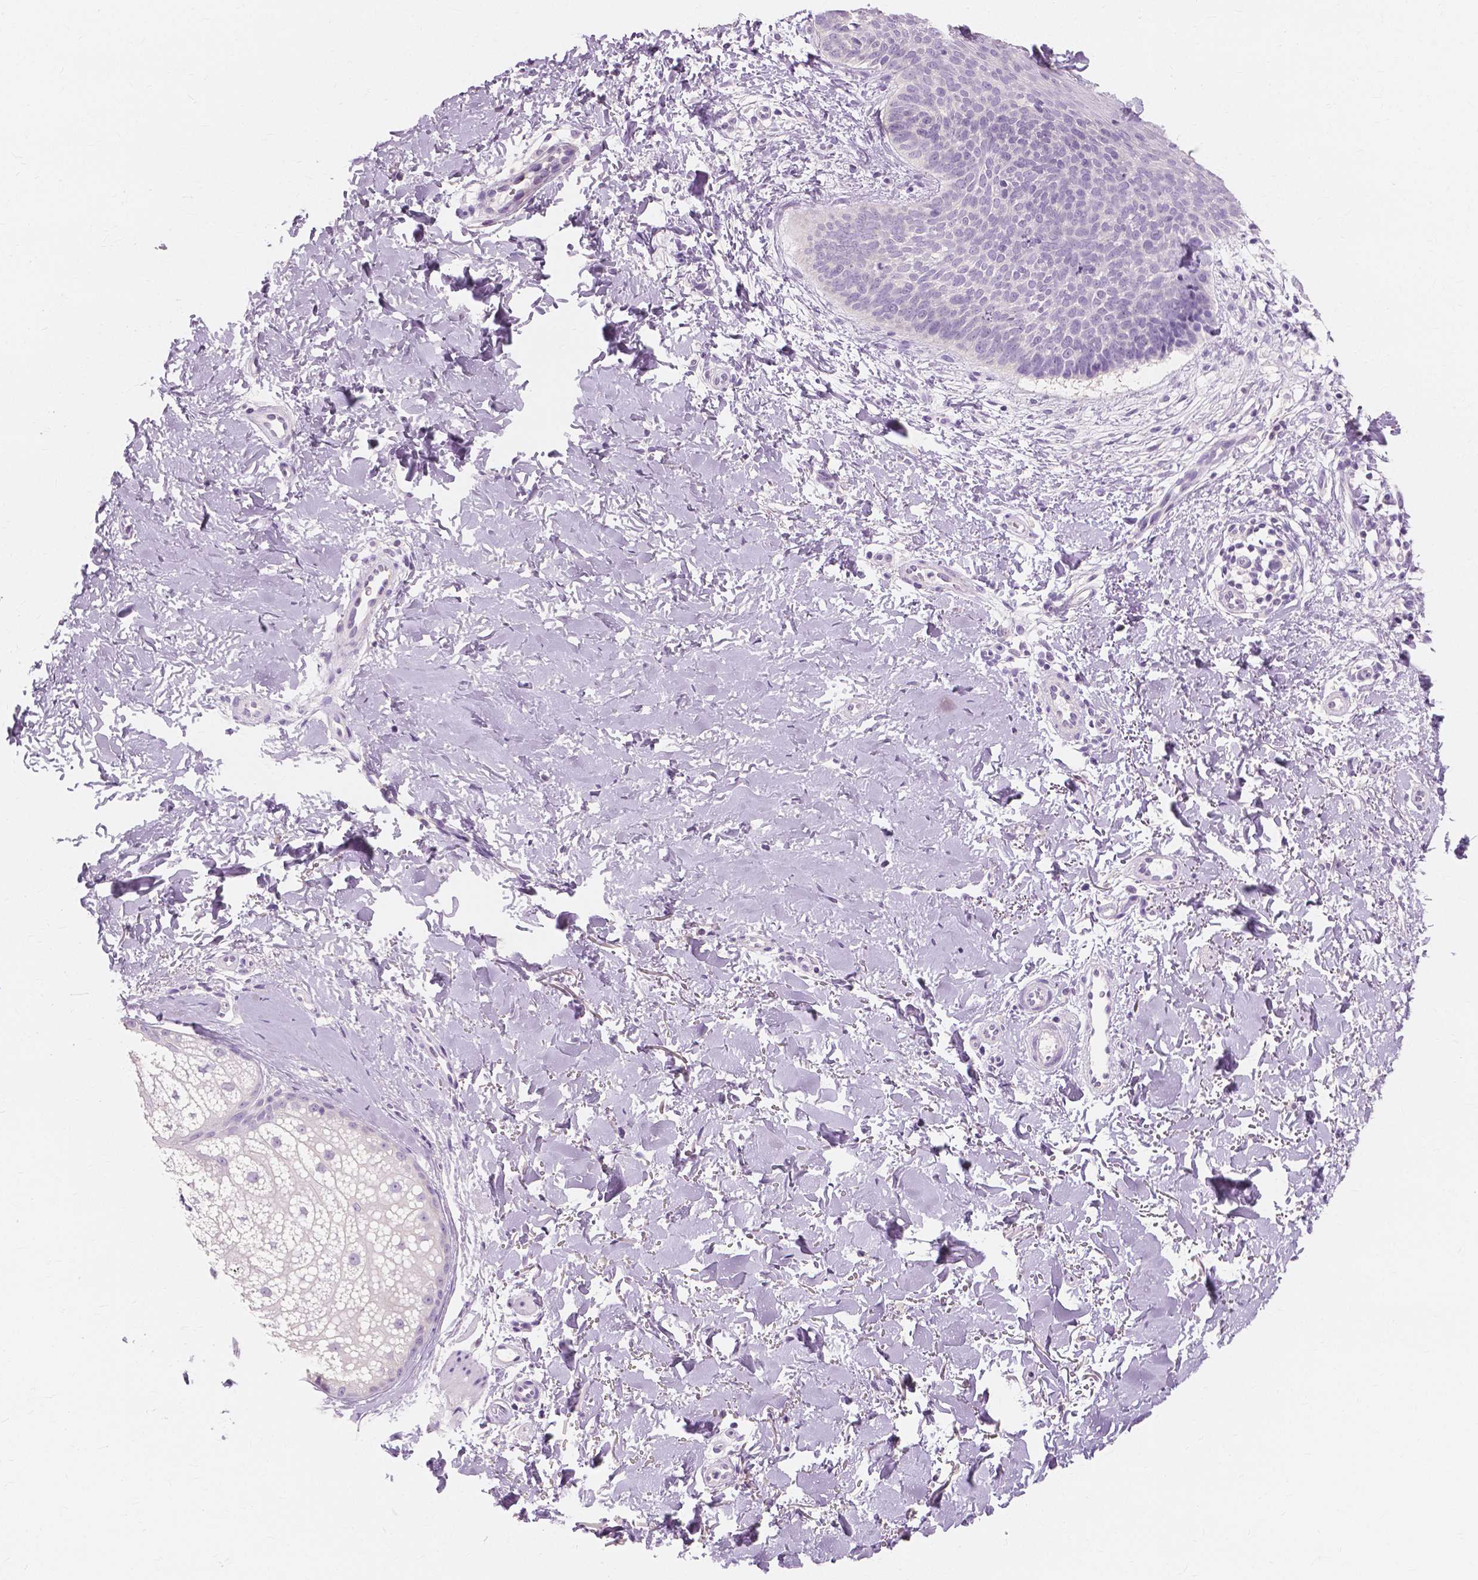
{"staining": {"intensity": "negative", "quantity": "none", "location": "none"}, "tissue": "skin cancer", "cell_type": "Tumor cells", "image_type": "cancer", "snomed": [{"axis": "morphology", "description": "Basal cell carcinoma"}, {"axis": "topography", "description": "Skin"}], "caption": "Protein analysis of skin basal cell carcinoma displays no significant positivity in tumor cells. (DAB IHC with hematoxylin counter stain).", "gene": "MUC12", "patient": {"sex": "male", "age": 57}}